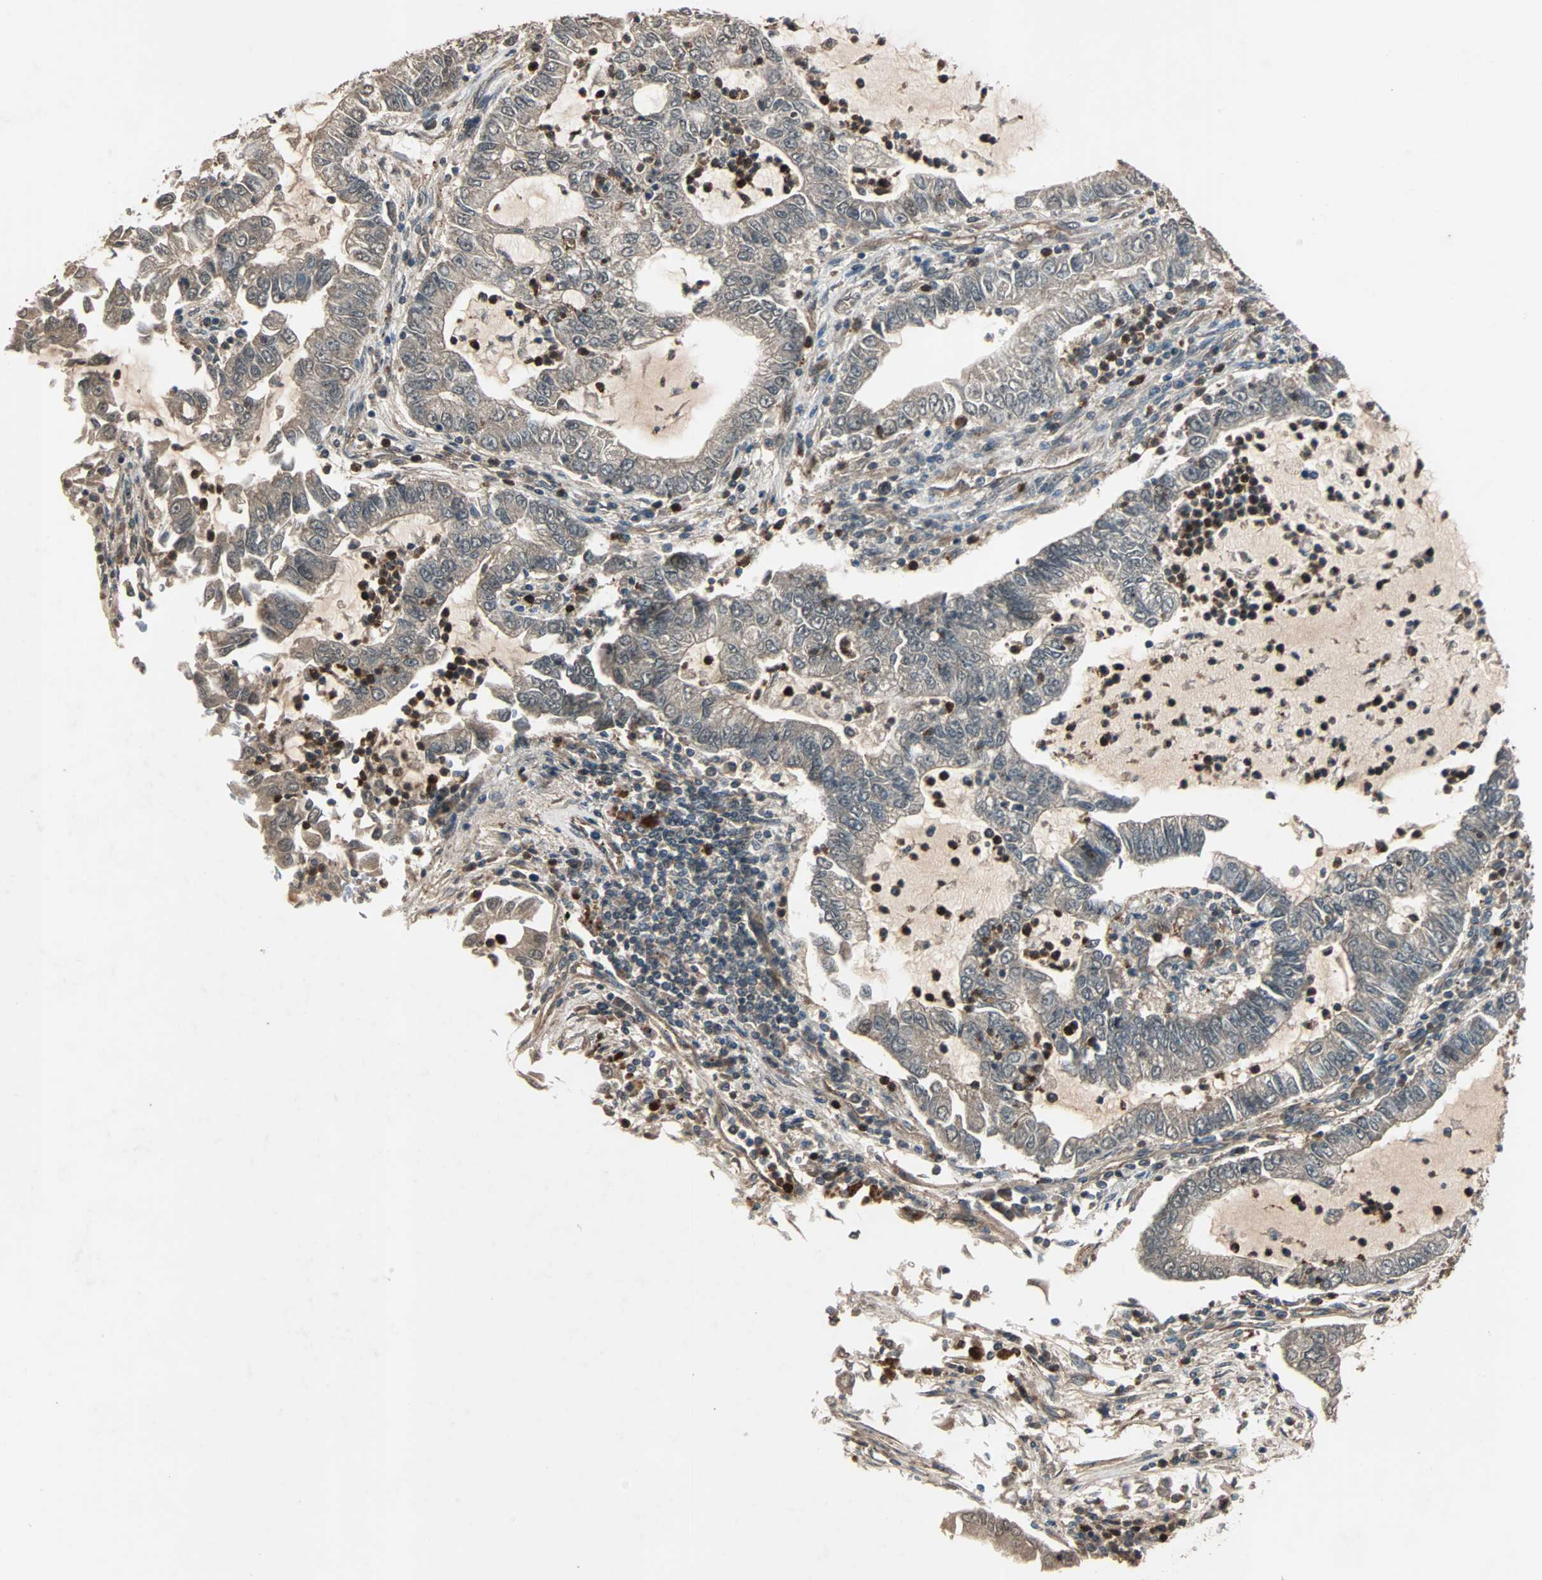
{"staining": {"intensity": "weak", "quantity": ">75%", "location": "cytoplasmic/membranous"}, "tissue": "lung cancer", "cell_type": "Tumor cells", "image_type": "cancer", "snomed": [{"axis": "morphology", "description": "Adenocarcinoma, NOS"}, {"axis": "topography", "description": "Lung"}], "caption": "Weak cytoplasmic/membranous expression for a protein is seen in about >75% of tumor cells of lung adenocarcinoma using immunohistochemistry.", "gene": "GCK", "patient": {"sex": "female", "age": 51}}